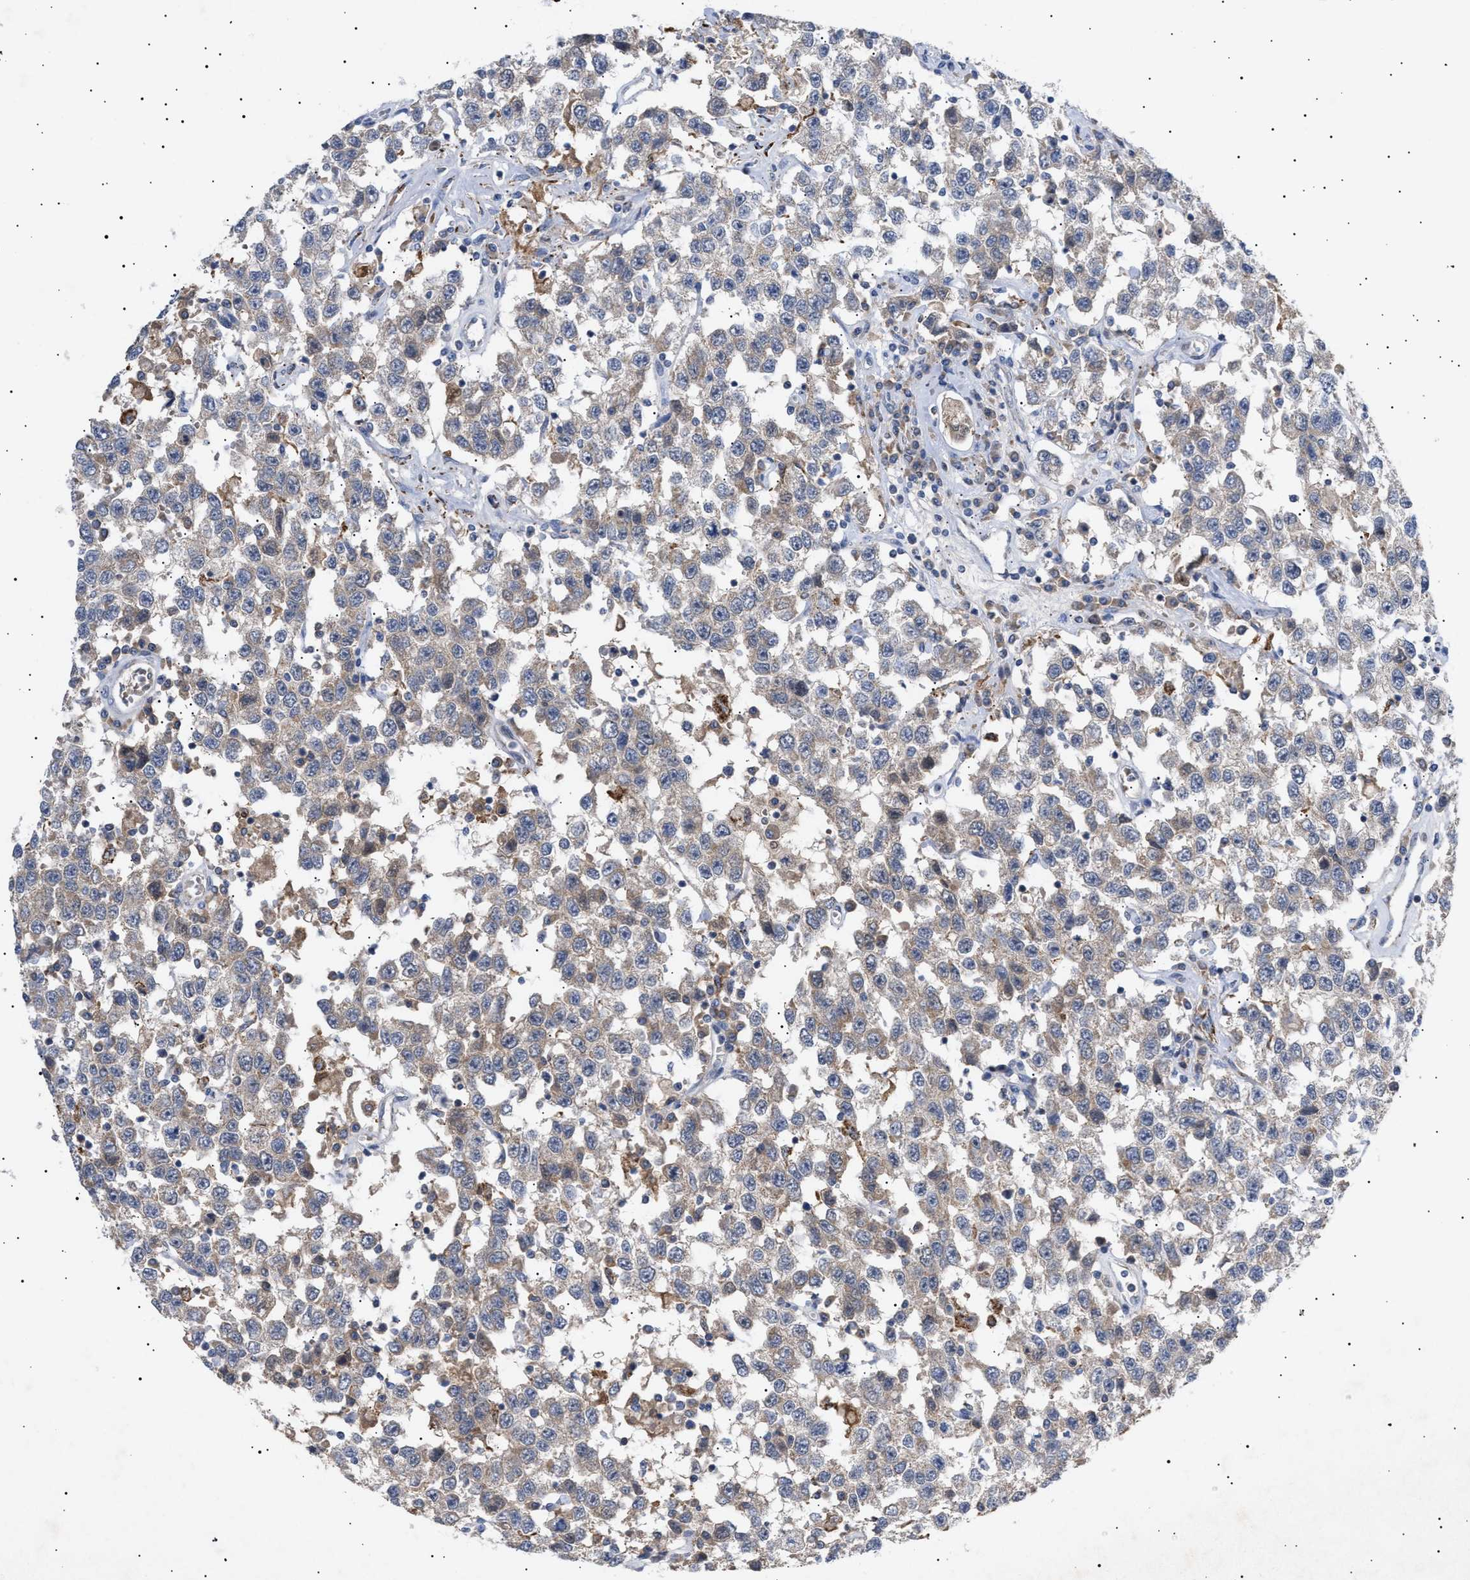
{"staining": {"intensity": "weak", "quantity": "25%-75%", "location": "cytoplasmic/membranous"}, "tissue": "testis cancer", "cell_type": "Tumor cells", "image_type": "cancer", "snomed": [{"axis": "morphology", "description": "Seminoma, NOS"}, {"axis": "topography", "description": "Testis"}], "caption": "Protein analysis of testis seminoma tissue reveals weak cytoplasmic/membranous staining in approximately 25%-75% of tumor cells.", "gene": "SIRT5", "patient": {"sex": "male", "age": 41}}